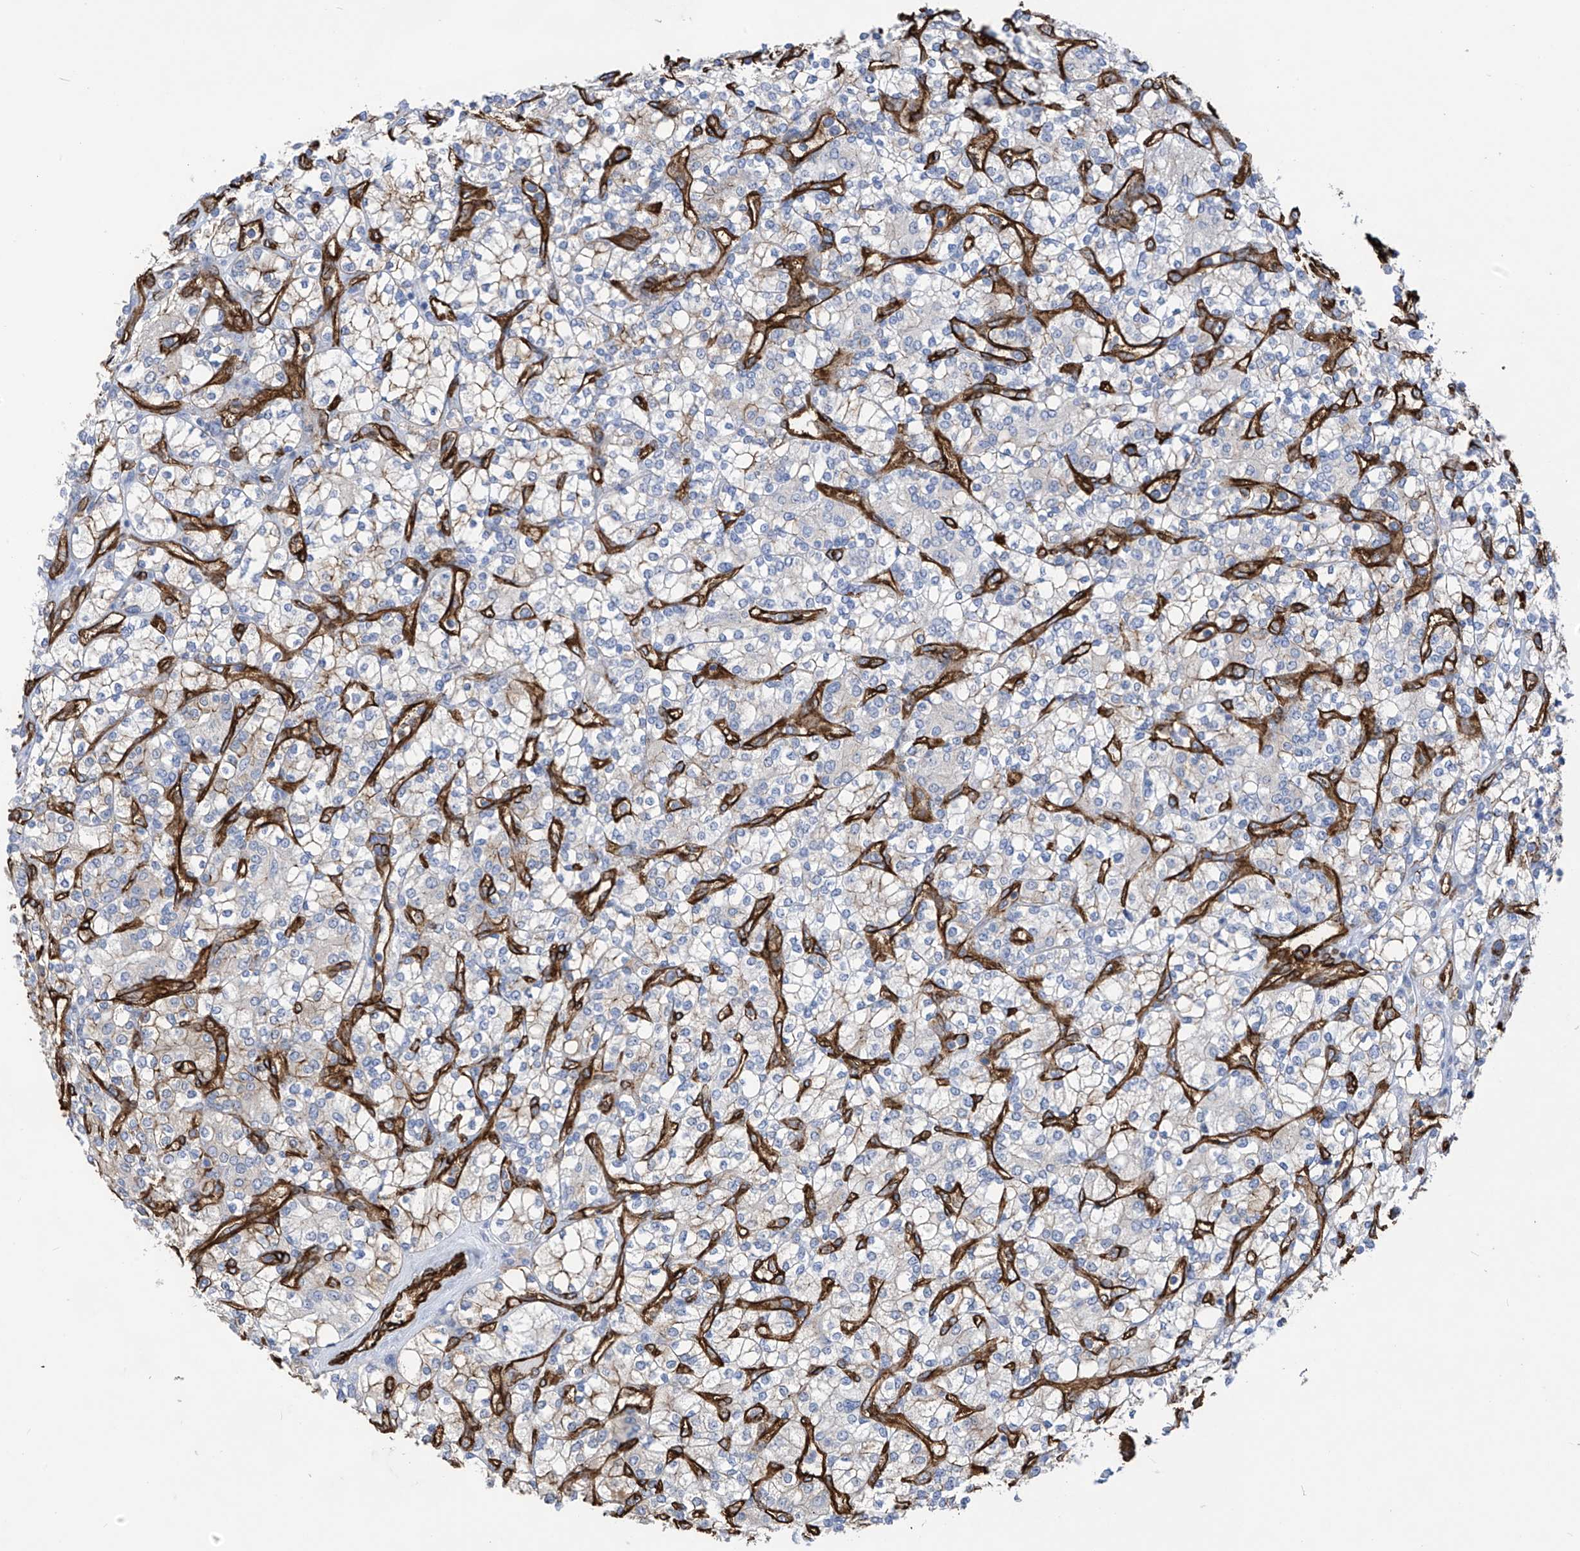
{"staining": {"intensity": "negative", "quantity": "none", "location": "none"}, "tissue": "renal cancer", "cell_type": "Tumor cells", "image_type": "cancer", "snomed": [{"axis": "morphology", "description": "Adenocarcinoma, NOS"}, {"axis": "topography", "description": "Kidney"}], "caption": "The micrograph displays no significant expression in tumor cells of renal cancer.", "gene": "UBTD1", "patient": {"sex": "male", "age": 77}}